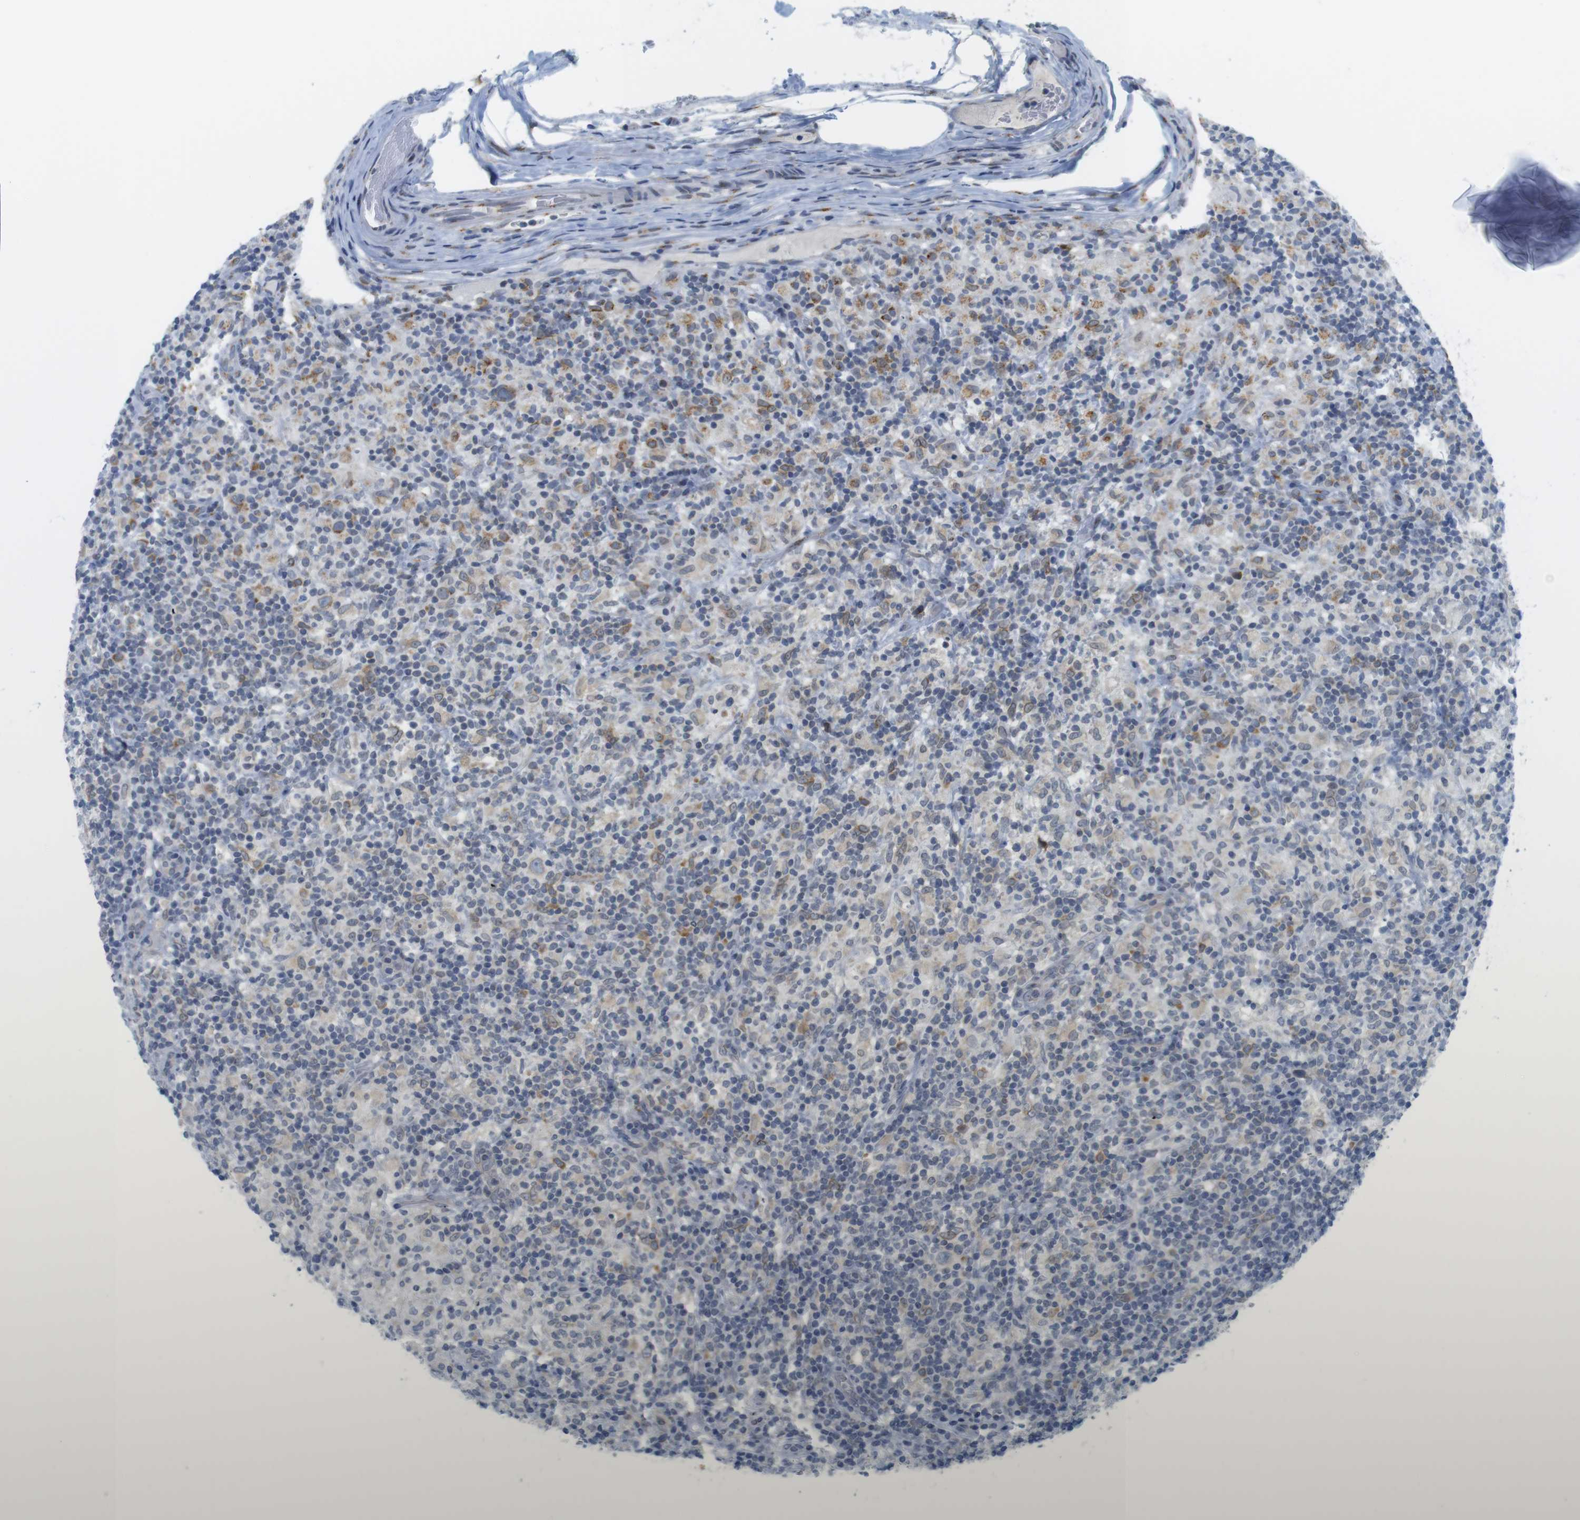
{"staining": {"intensity": "weak", "quantity": "25%-75%", "location": "cytoplasmic/membranous"}, "tissue": "lymphoma", "cell_type": "Tumor cells", "image_type": "cancer", "snomed": [{"axis": "morphology", "description": "Hodgkin's disease, NOS"}, {"axis": "topography", "description": "Lymph node"}], "caption": "Lymphoma stained for a protein (brown) exhibits weak cytoplasmic/membranous positive expression in about 25%-75% of tumor cells.", "gene": "ERGIC3", "patient": {"sex": "male", "age": 70}}